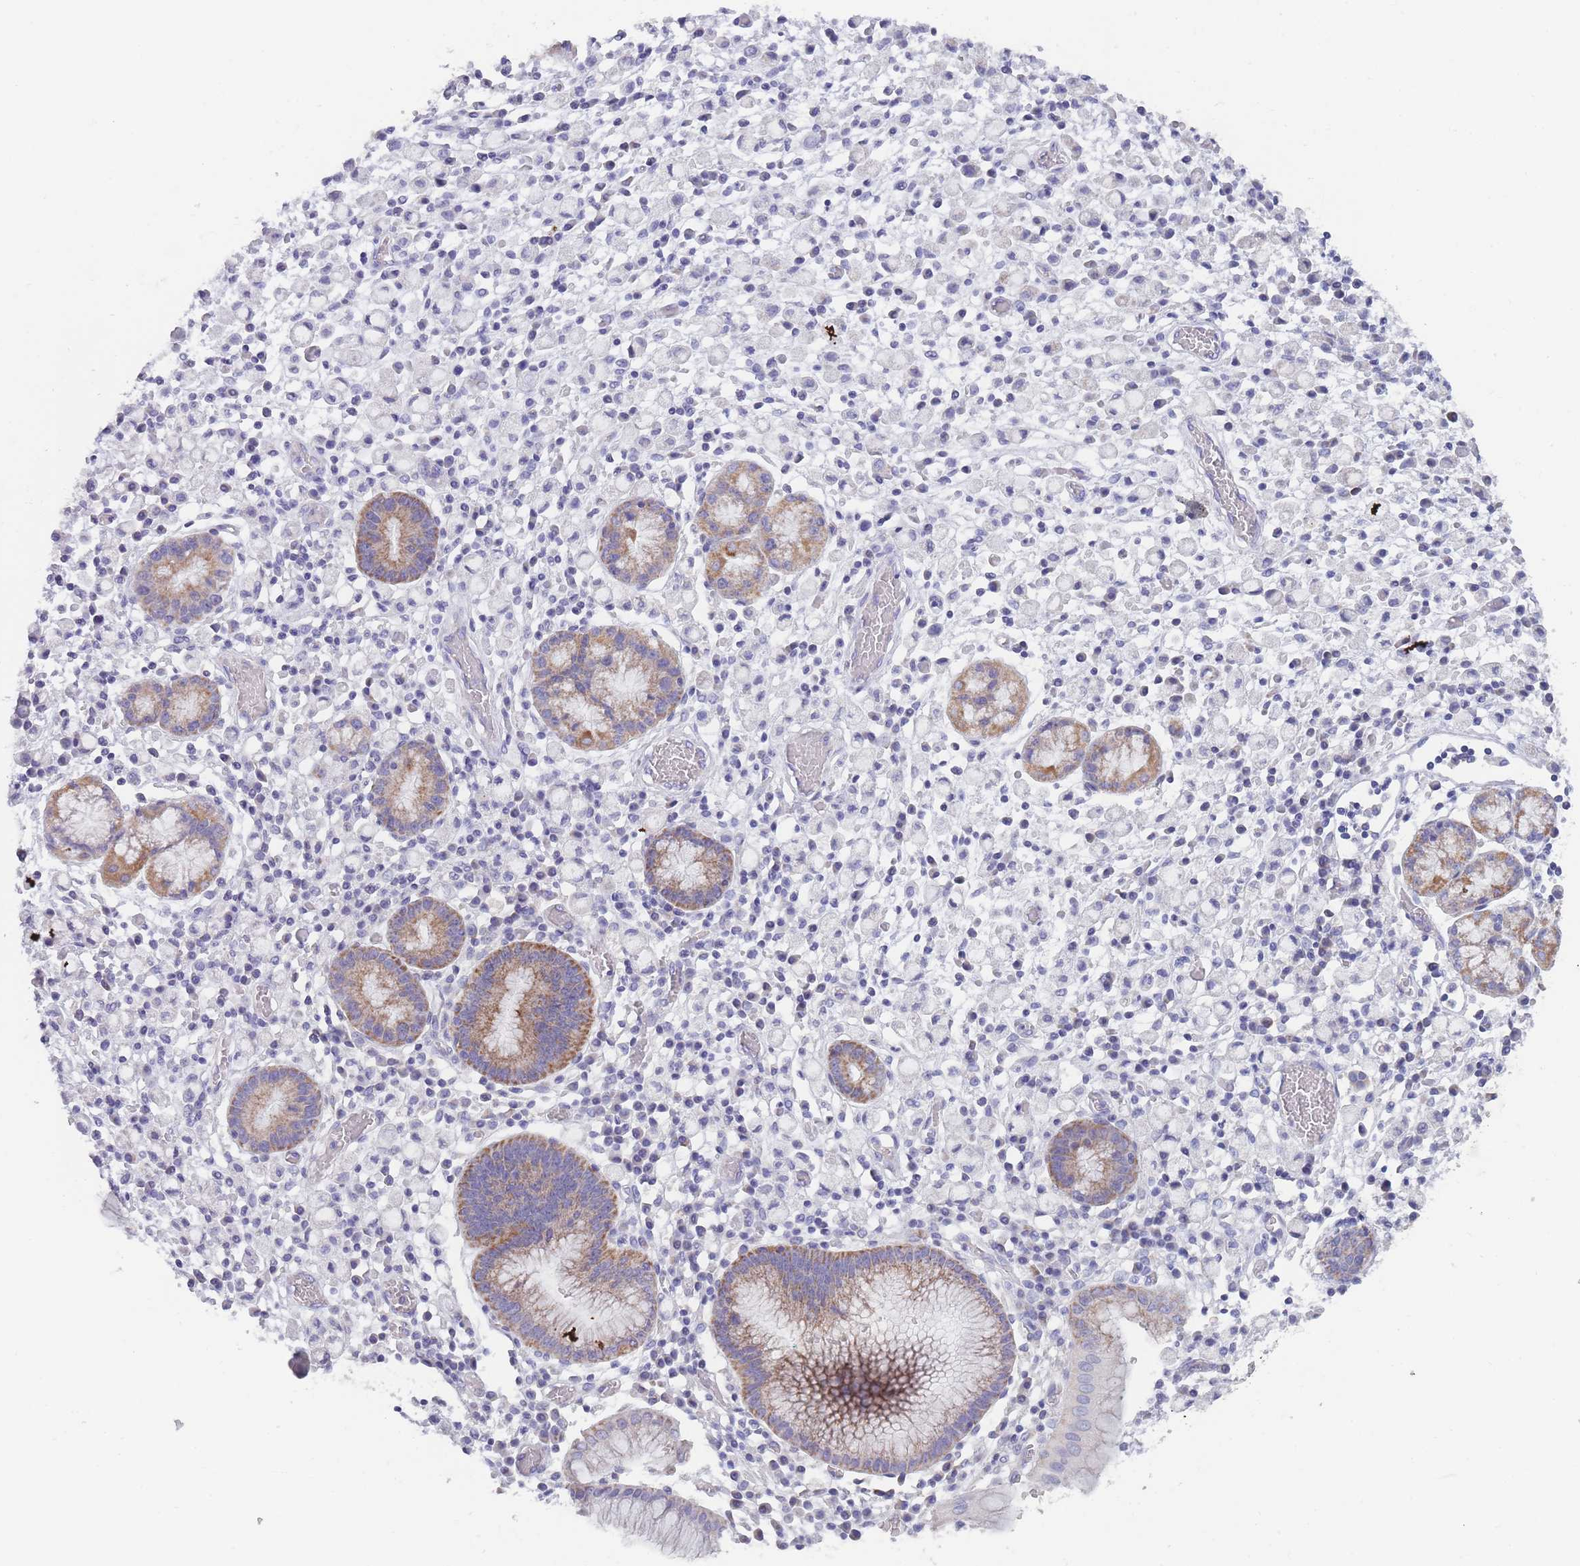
{"staining": {"intensity": "negative", "quantity": "none", "location": "none"}, "tissue": "stomach cancer", "cell_type": "Tumor cells", "image_type": "cancer", "snomed": [{"axis": "morphology", "description": "Adenocarcinoma, NOS"}, {"axis": "topography", "description": "Stomach"}], "caption": "Immunohistochemistry (IHC) micrograph of neoplastic tissue: stomach cancer stained with DAB (3,3'-diaminobenzidine) reveals no significant protein expression in tumor cells.", "gene": "MRPS14", "patient": {"sex": "male", "age": 77}}